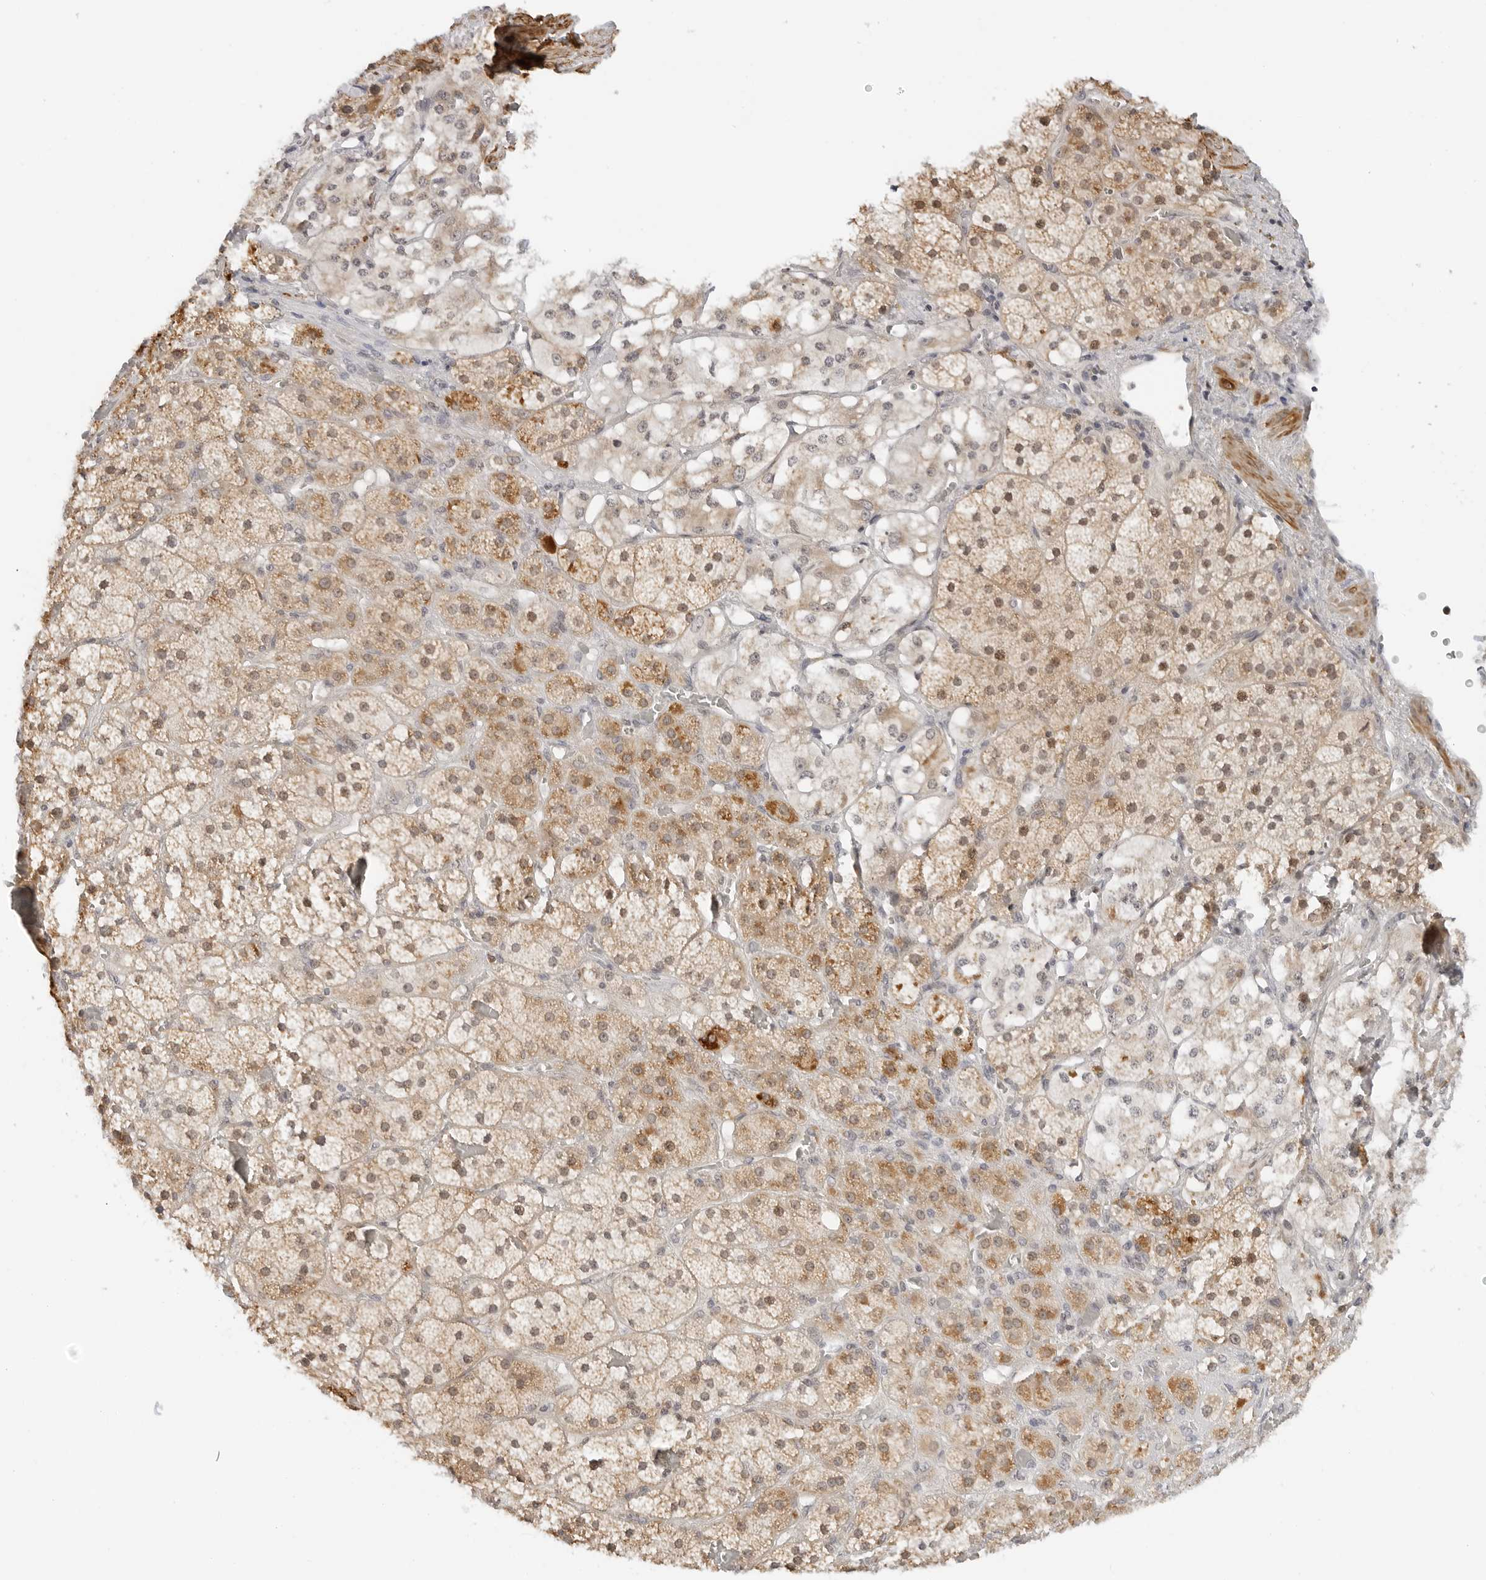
{"staining": {"intensity": "moderate", "quantity": ">75%", "location": "cytoplasmic/membranous,nuclear"}, "tissue": "adrenal gland", "cell_type": "Glandular cells", "image_type": "normal", "snomed": [{"axis": "morphology", "description": "Normal tissue, NOS"}, {"axis": "topography", "description": "Adrenal gland"}], "caption": "Benign adrenal gland exhibits moderate cytoplasmic/membranous,nuclear staining in about >75% of glandular cells The staining was performed using DAB (3,3'-diaminobenzidine), with brown indicating positive protein expression. Nuclei are stained blue with hematoxylin..", "gene": "GORAB", "patient": {"sex": "male", "age": 57}}